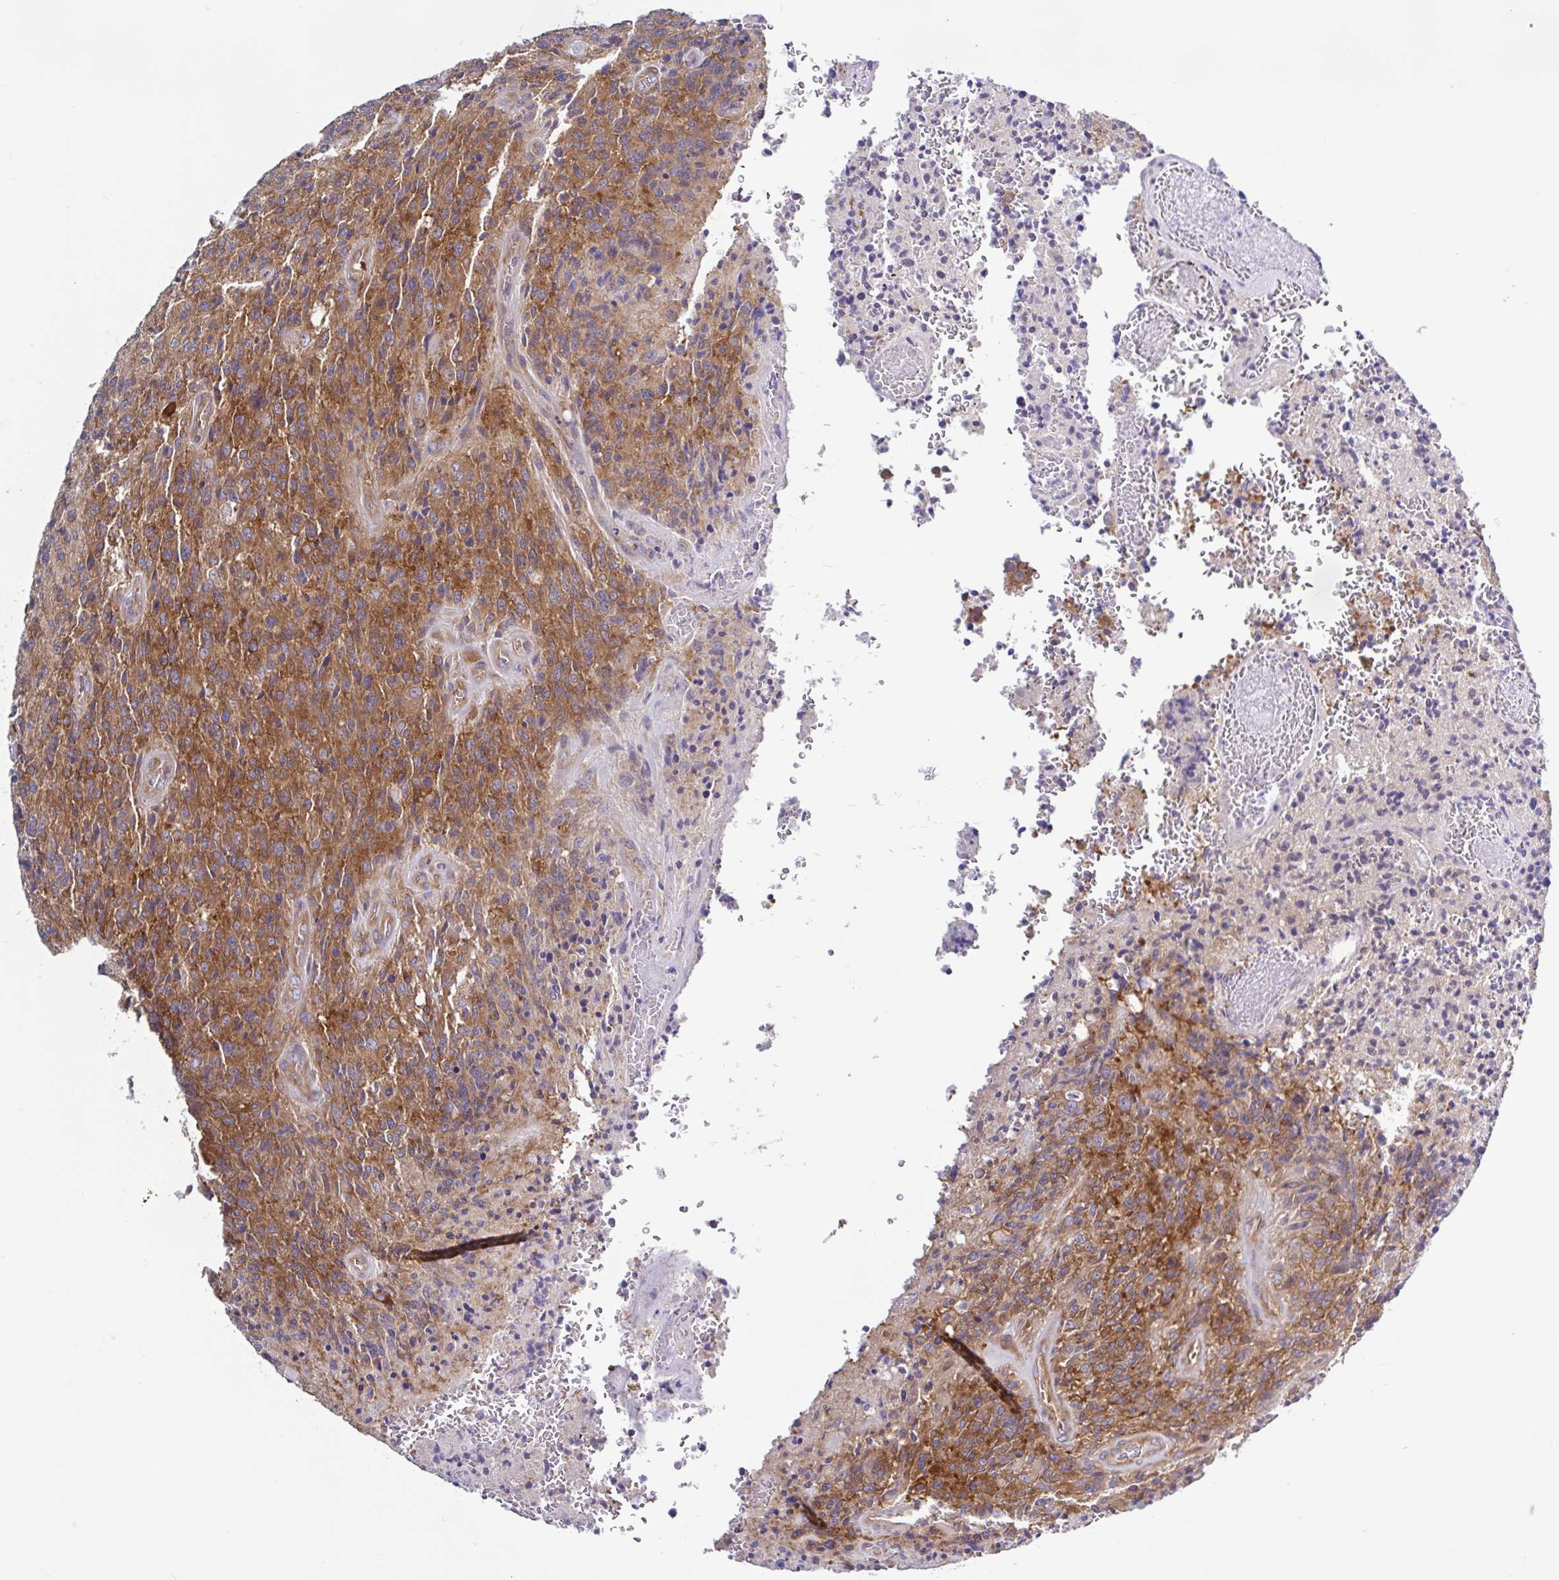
{"staining": {"intensity": "strong", "quantity": ">75%", "location": "cytoplasmic/membranous"}, "tissue": "glioma", "cell_type": "Tumor cells", "image_type": "cancer", "snomed": [{"axis": "morphology", "description": "Glioma, malignant, High grade"}, {"axis": "topography", "description": "Brain"}], "caption": "DAB (3,3'-diaminobenzidine) immunohistochemical staining of human glioma exhibits strong cytoplasmic/membranous protein positivity in about >75% of tumor cells.", "gene": "LARS1", "patient": {"sex": "male", "age": 36}}